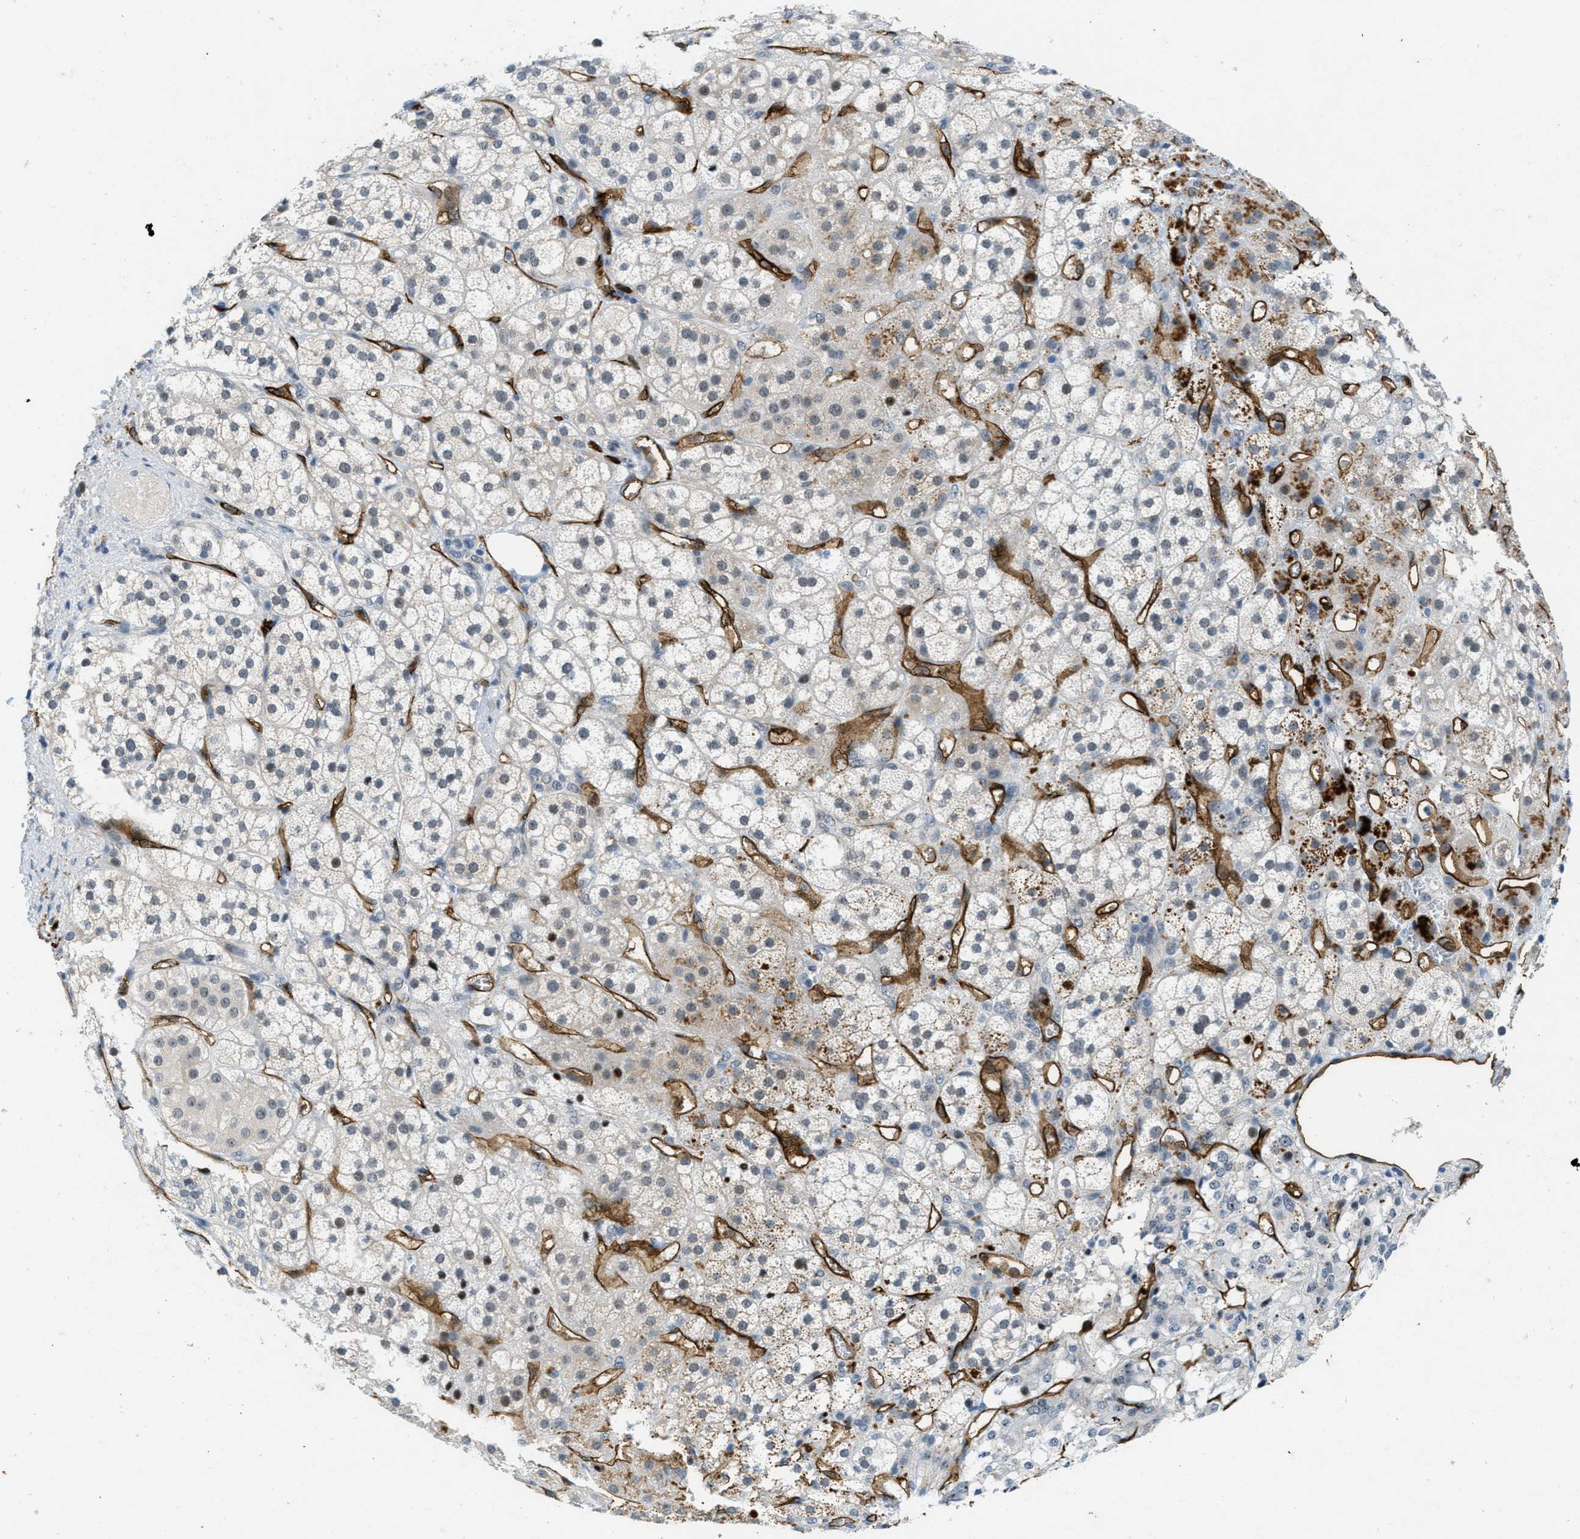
{"staining": {"intensity": "weak", "quantity": "<25%", "location": "cytoplasmic/membranous"}, "tissue": "adrenal gland", "cell_type": "Glandular cells", "image_type": "normal", "snomed": [{"axis": "morphology", "description": "Normal tissue, NOS"}, {"axis": "topography", "description": "Adrenal gland"}], "caption": "IHC photomicrograph of benign adrenal gland: human adrenal gland stained with DAB (3,3'-diaminobenzidine) shows no significant protein positivity in glandular cells. (Brightfield microscopy of DAB (3,3'-diaminobenzidine) immunohistochemistry (IHC) at high magnification).", "gene": "SLCO2A1", "patient": {"sex": "male", "age": 56}}